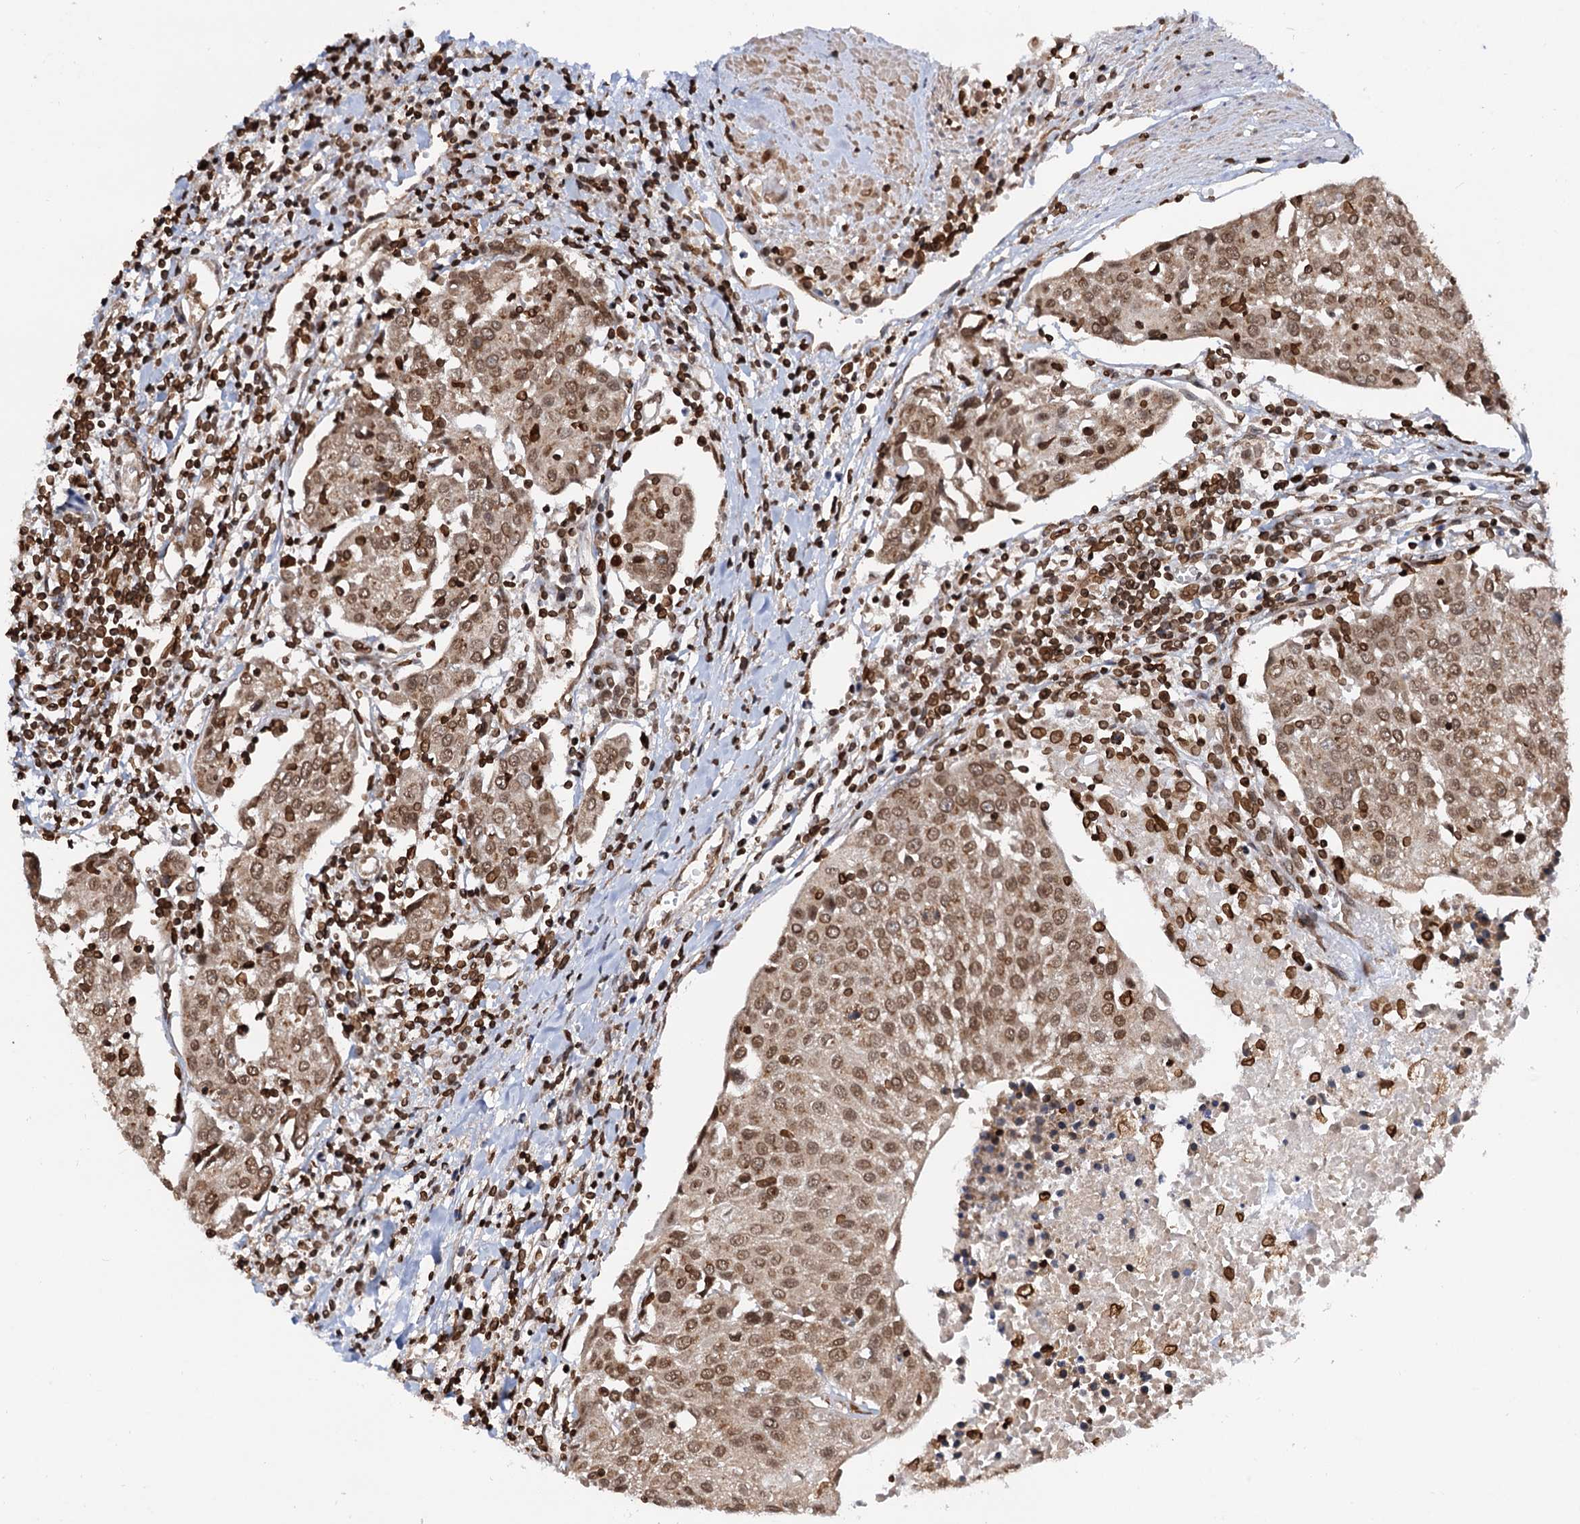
{"staining": {"intensity": "moderate", "quantity": ">75%", "location": "cytoplasmic/membranous,nuclear"}, "tissue": "urothelial cancer", "cell_type": "Tumor cells", "image_type": "cancer", "snomed": [{"axis": "morphology", "description": "Urothelial carcinoma, High grade"}, {"axis": "topography", "description": "Urinary bladder"}], "caption": "Tumor cells demonstrate medium levels of moderate cytoplasmic/membranous and nuclear positivity in about >75% of cells in urothelial carcinoma (high-grade). (Brightfield microscopy of DAB IHC at high magnification).", "gene": "ZC3H13", "patient": {"sex": "female", "age": 85}}